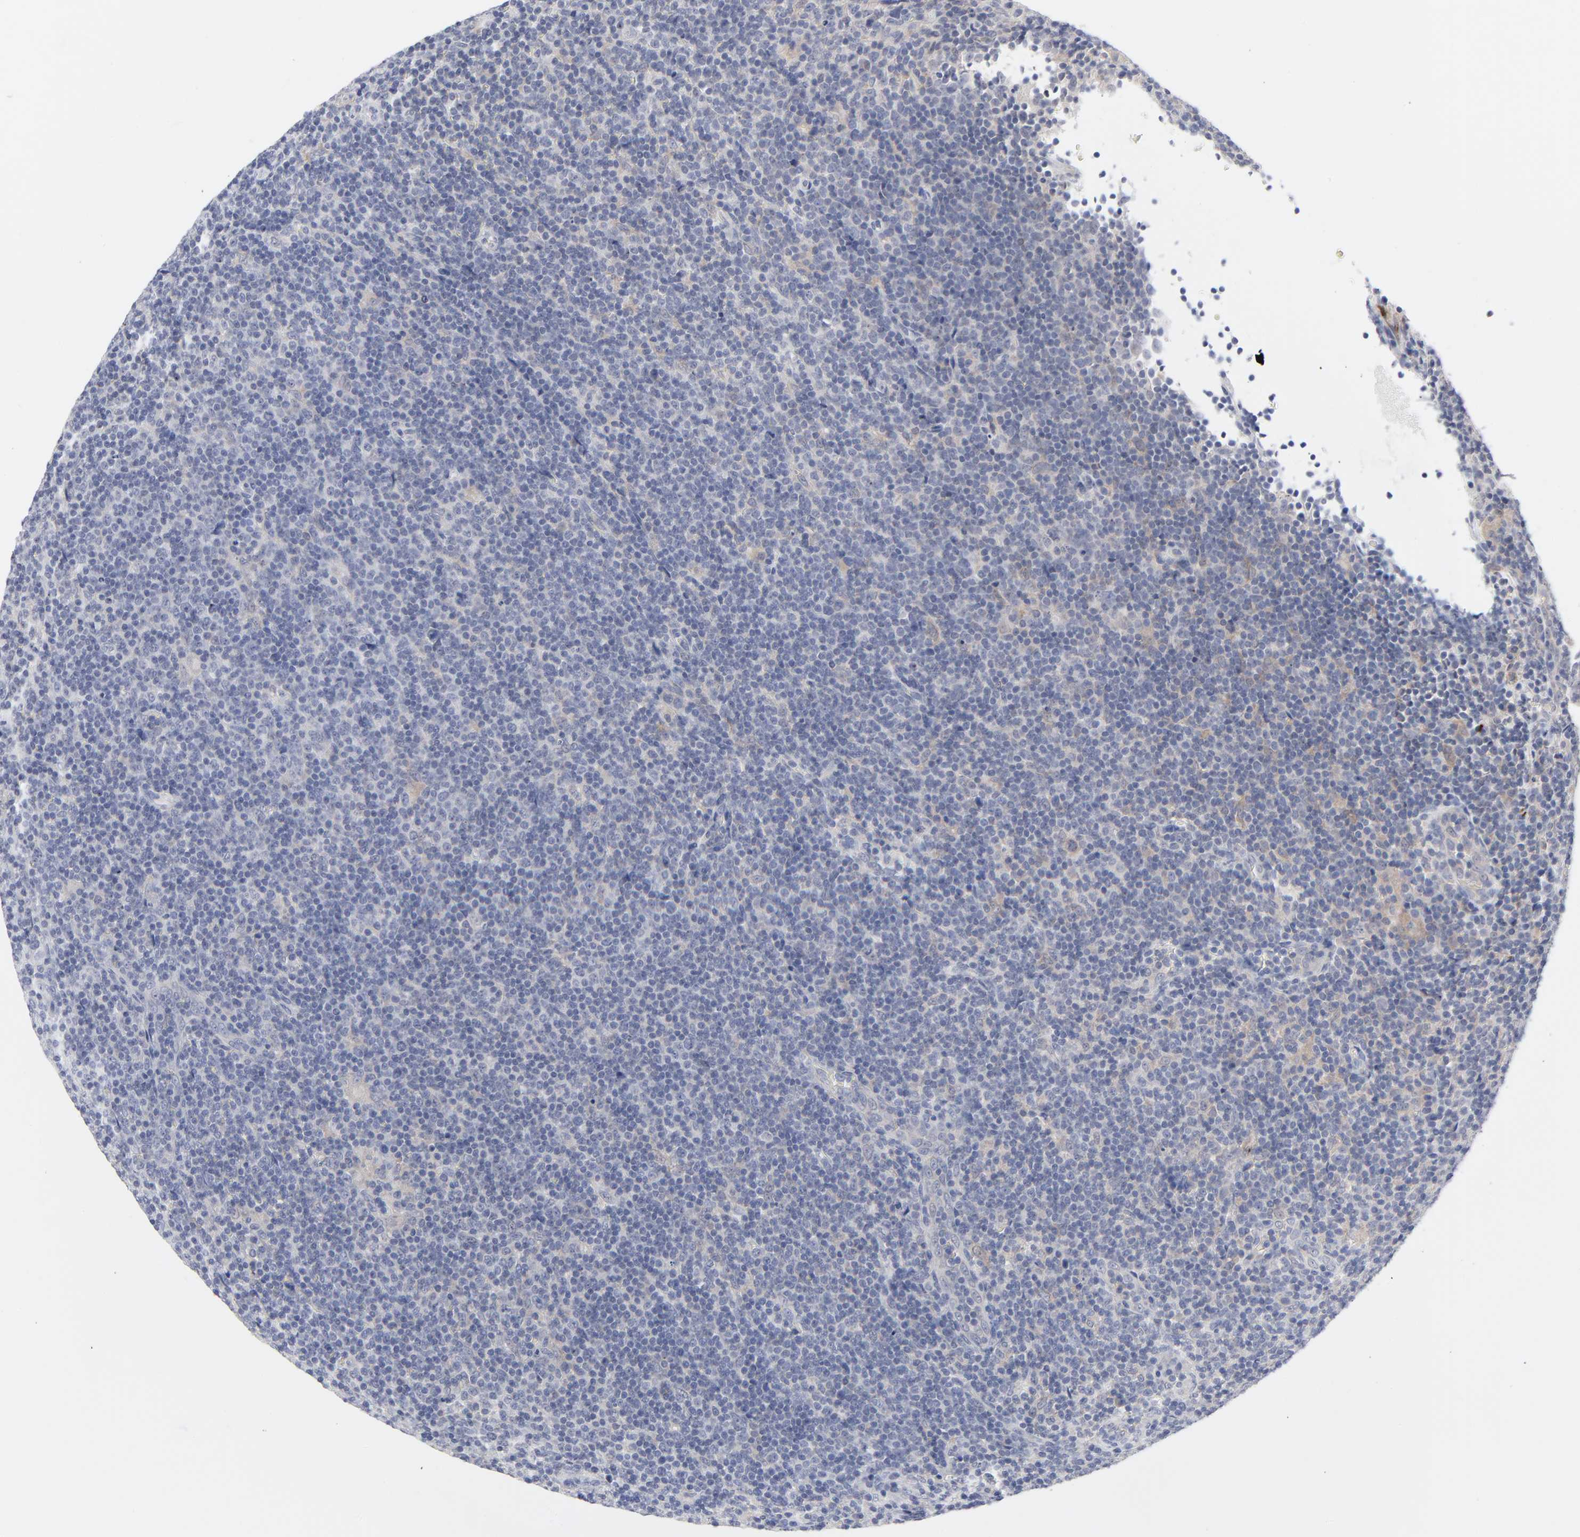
{"staining": {"intensity": "weak", "quantity": "<25%", "location": "cytoplasmic/membranous"}, "tissue": "lymphoma", "cell_type": "Tumor cells", "image_type": "cancer", "snomed": [{"axis": "morphology", "description": "Malignant lymphoma, non-Hodgkin's type, Low grade"}, {"axis": "topography", "description": "Lymph node"}], "caption": "Lymphoma was stained to show a protein in brown. There is no significant expression in tumor cells.", "gene": "CLEC4G", "patient": {"sex": "male", "age": 70}}